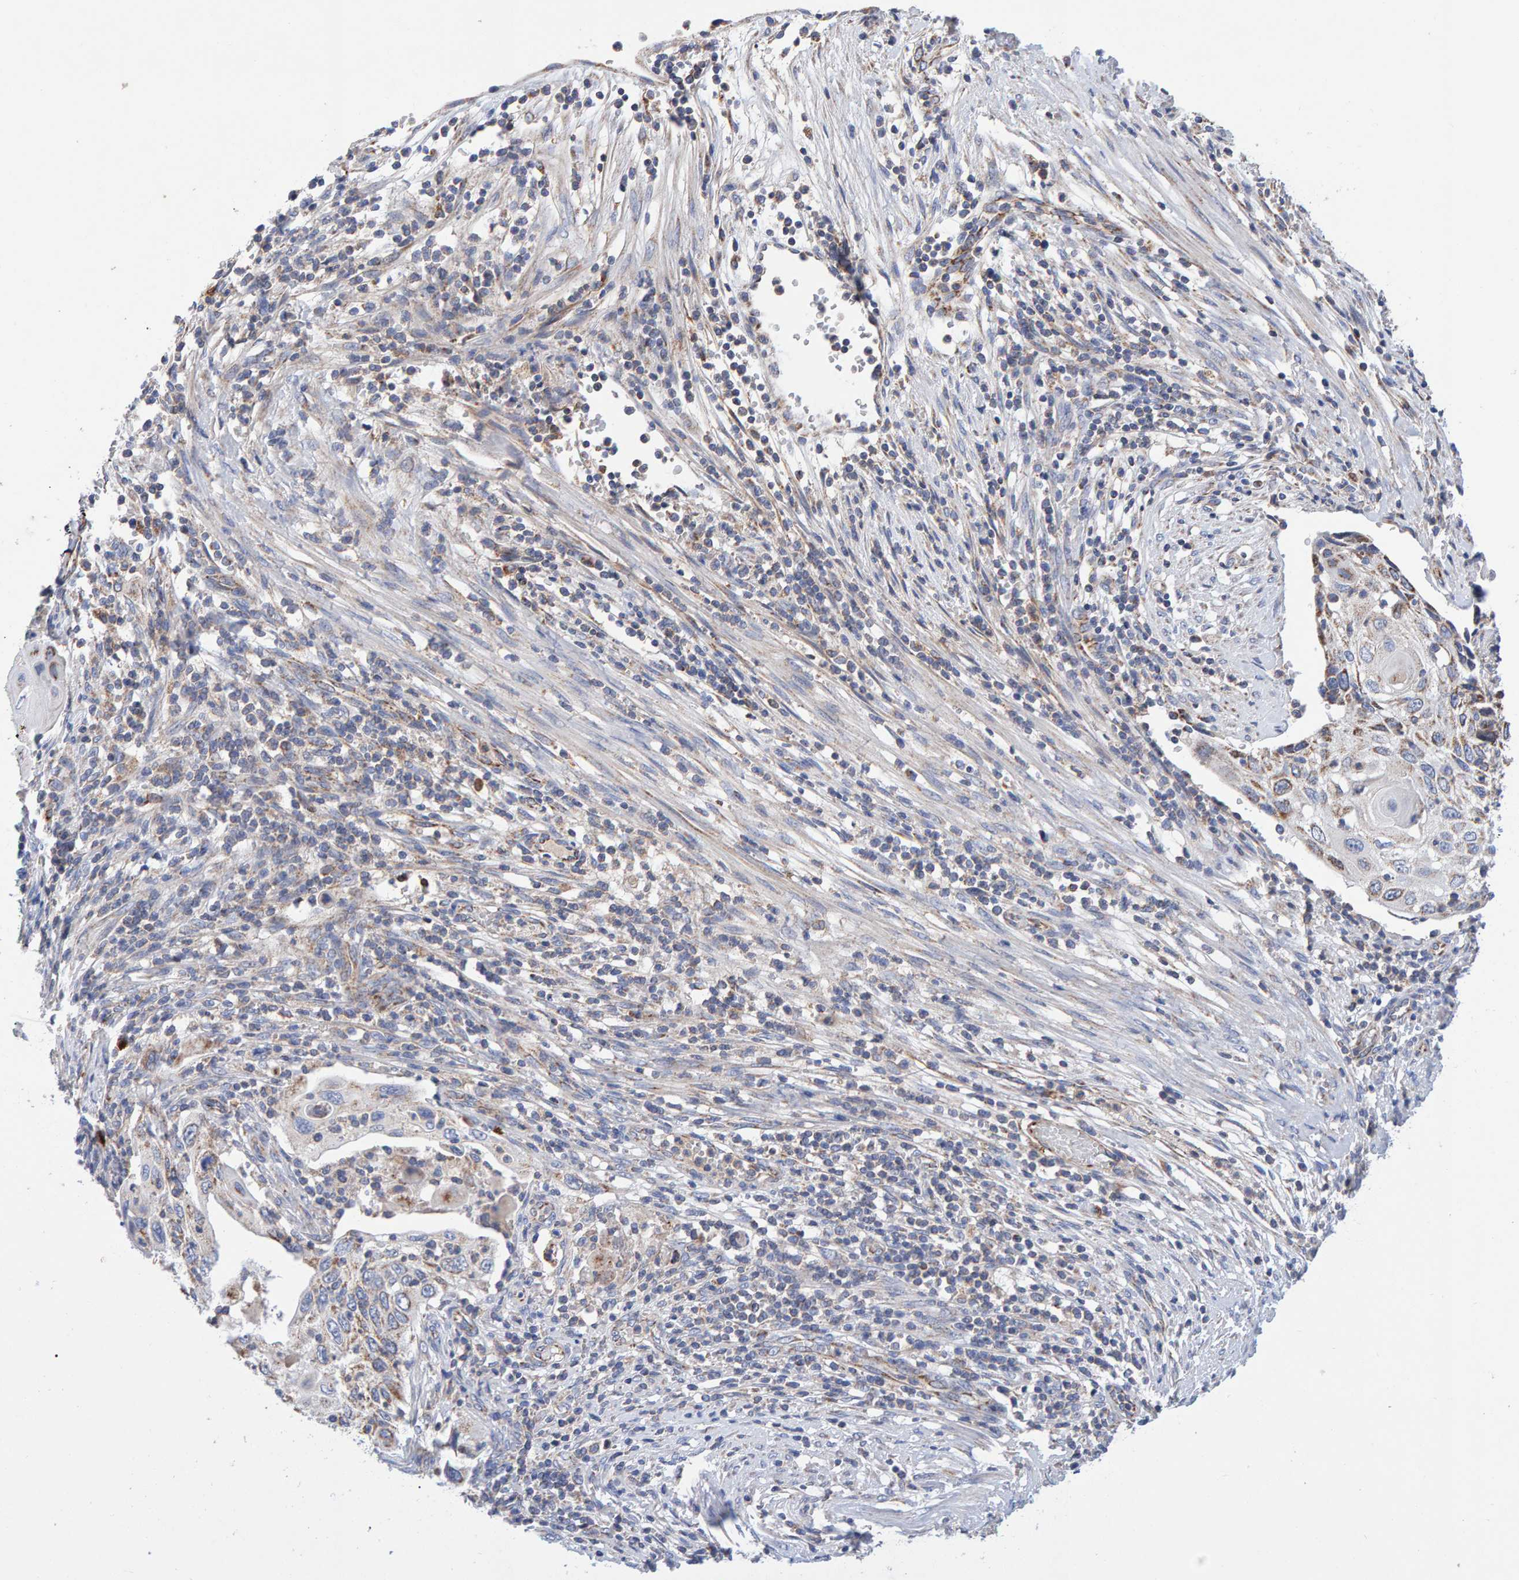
{"staining": {"intensity": "weak", "quantity": "25%-75%", "location": "cytoplasmic/membranous"}, "tissue": "cervical cancer", "cell_type": "Tumor cells", "image_type": "cancer", "snomed": [{"axis": "morphology", "description": "Squamous cell carcinoma, NOS"}, {"axis": "topography", "description": "Cervix"}], "caption": "Immunohistochemical staining of human cervical squamous cell carcinoma displays weak cytoplasmic/membranous protein staining in about 25%-75% of tumor cells.", "gene": "EFR3A", "patient": {"sex": "female", "age": 70}}